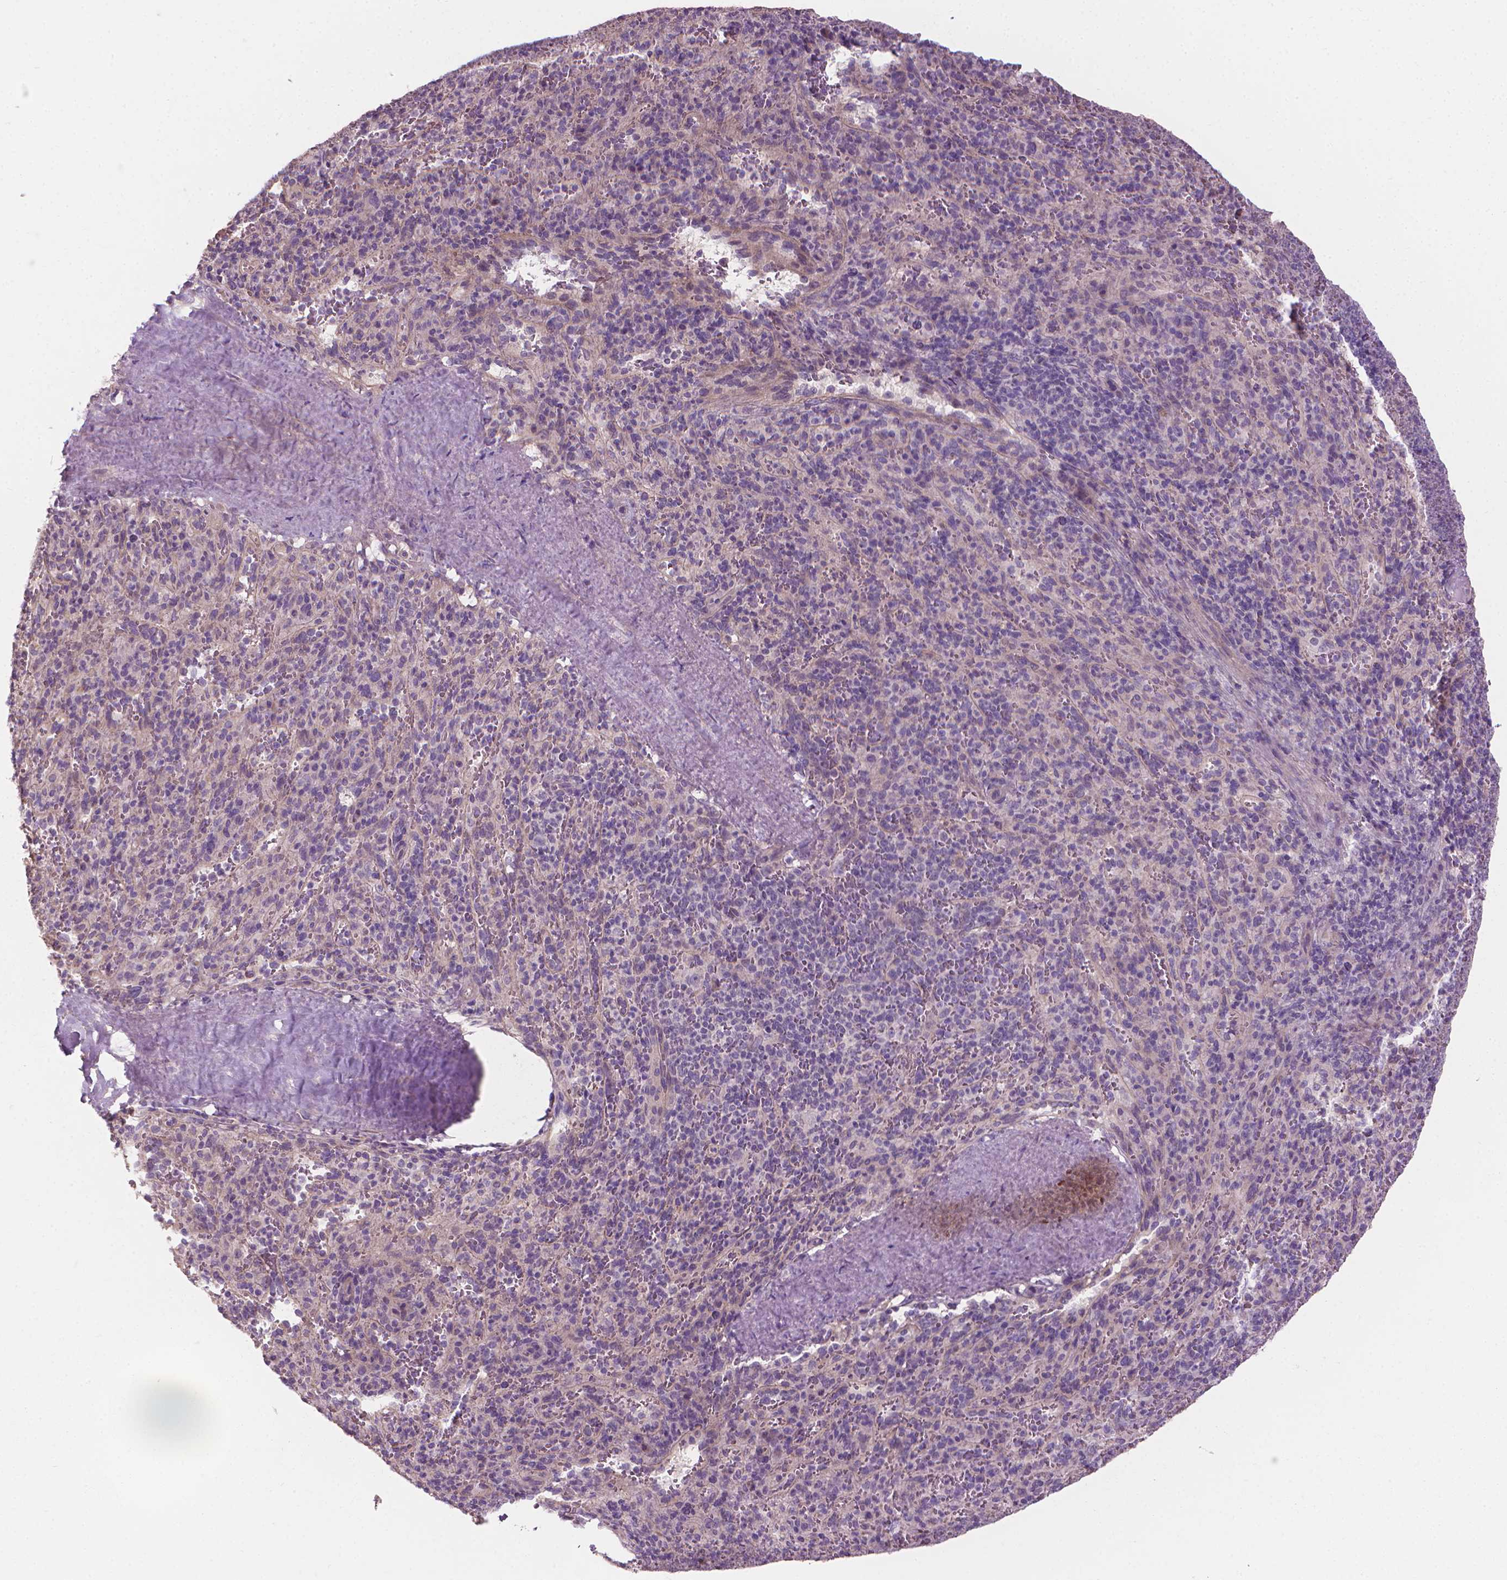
{"staining": {"intensity": "negative", "quantity": "none", "location": "none"}, "tissue": "spleen", "cell_type": "Cells in red pulp", "image_type": "normal", "snomed": [{"axis": "morphology", "description": "Normal tissue, NOS"}, {"axis": "topography", "description": "Spleen"}], "caption": "A photomicrograph of human spleen is negative for staining in cells in red pulp. (DAB (3,3'-diaminobenzidine) IHC with hematoxylin counter stain).", "gene": "RIIAD1", "patient": {"sex": "male", "age": 57}}